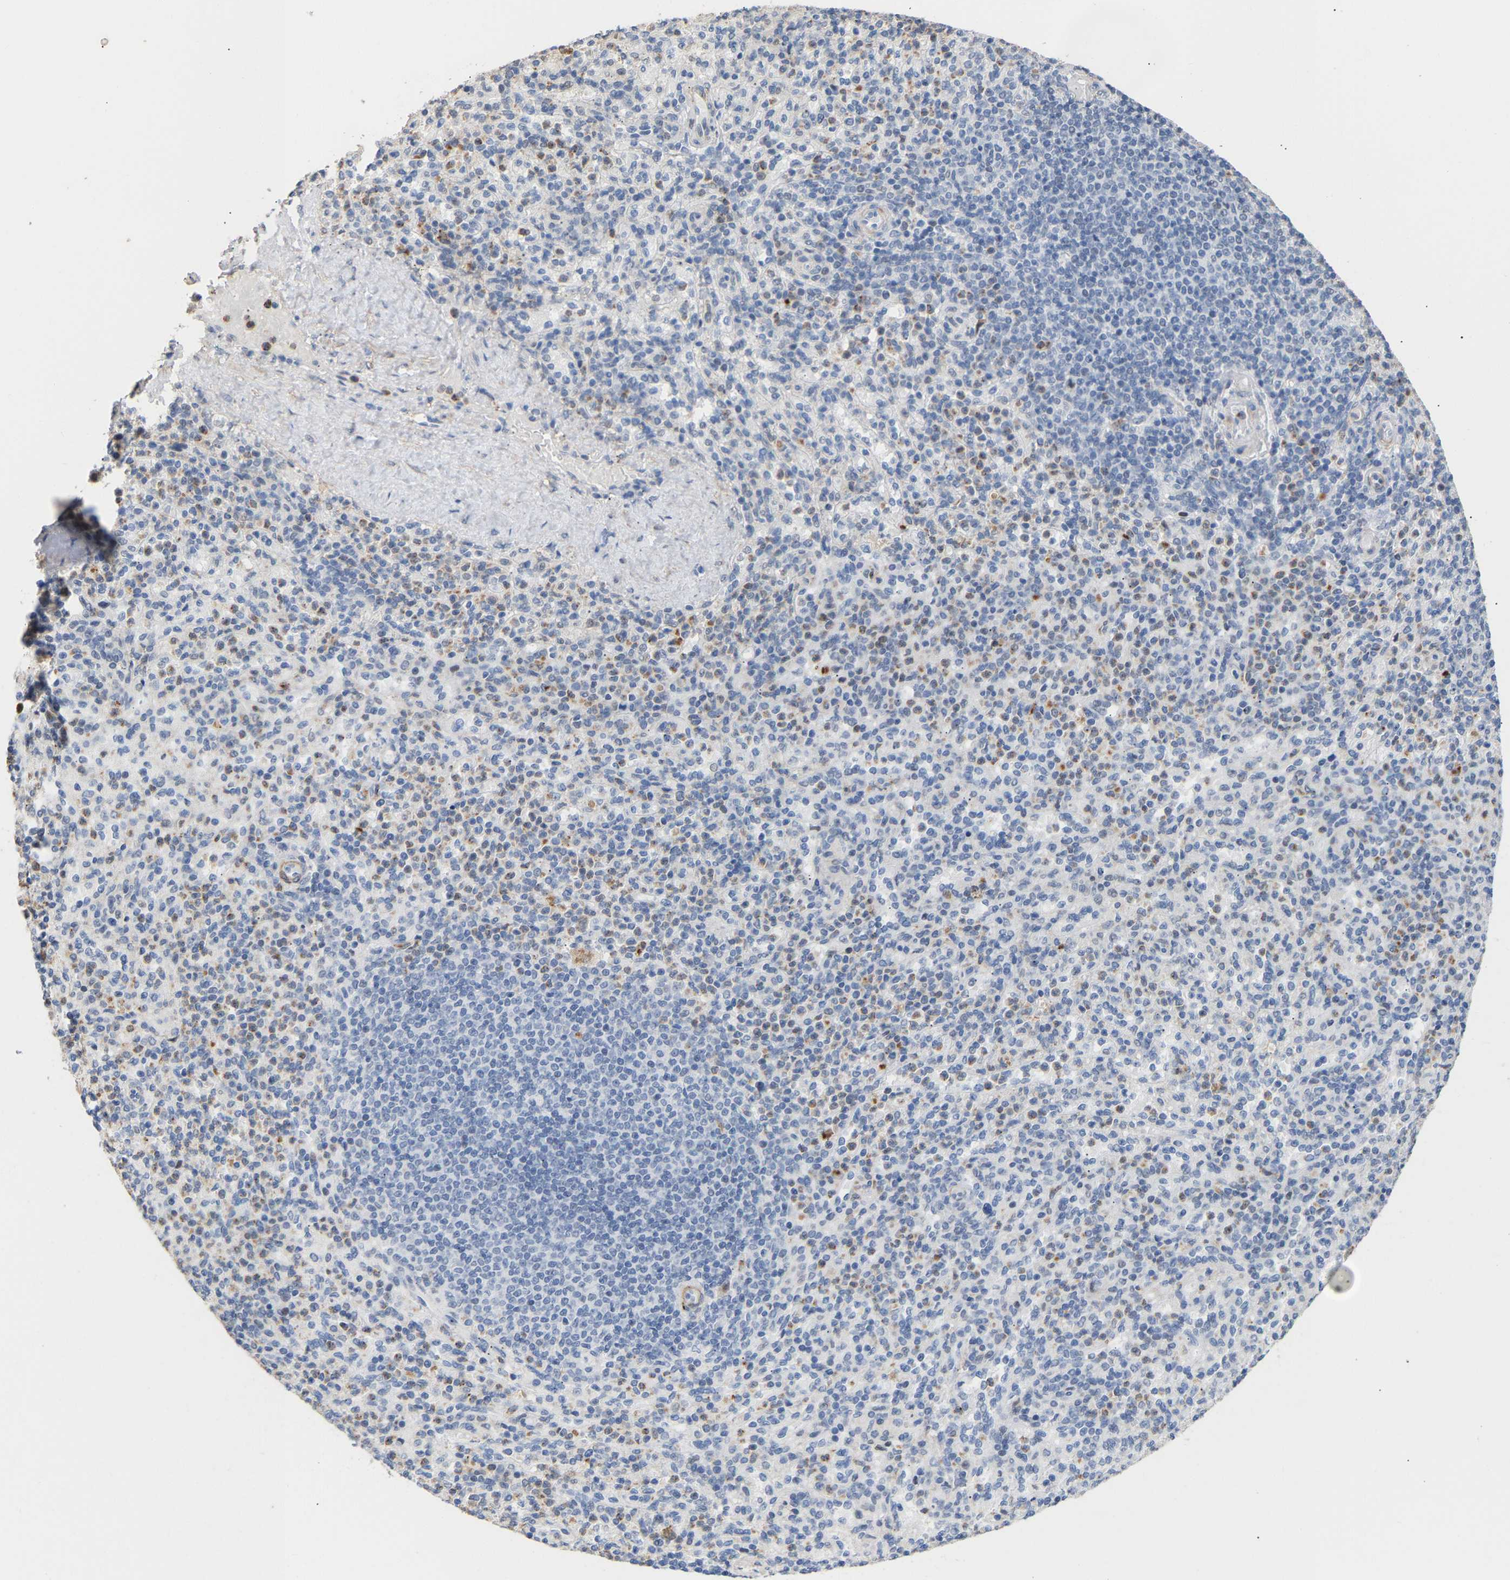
{"staining": {"intensity": "negative", "quantity": "none", "location": "none"}, "tissue": "spleen", "cell_type": "Cells in red pulp", "image_type": "normal", "snomed": [{"axis": "morphology", "description": "Normal tissue, NOS"}, {"axis": "topography", "description": "Spleen"}], "caption": "DAB immunohistochemical staining of unremarkable spleen exhibits no significant expression in cells in red pulp. Nuclei are stained in blue.", "gene": "AMPH", "patient": {"sex": "male", "age": 36}}